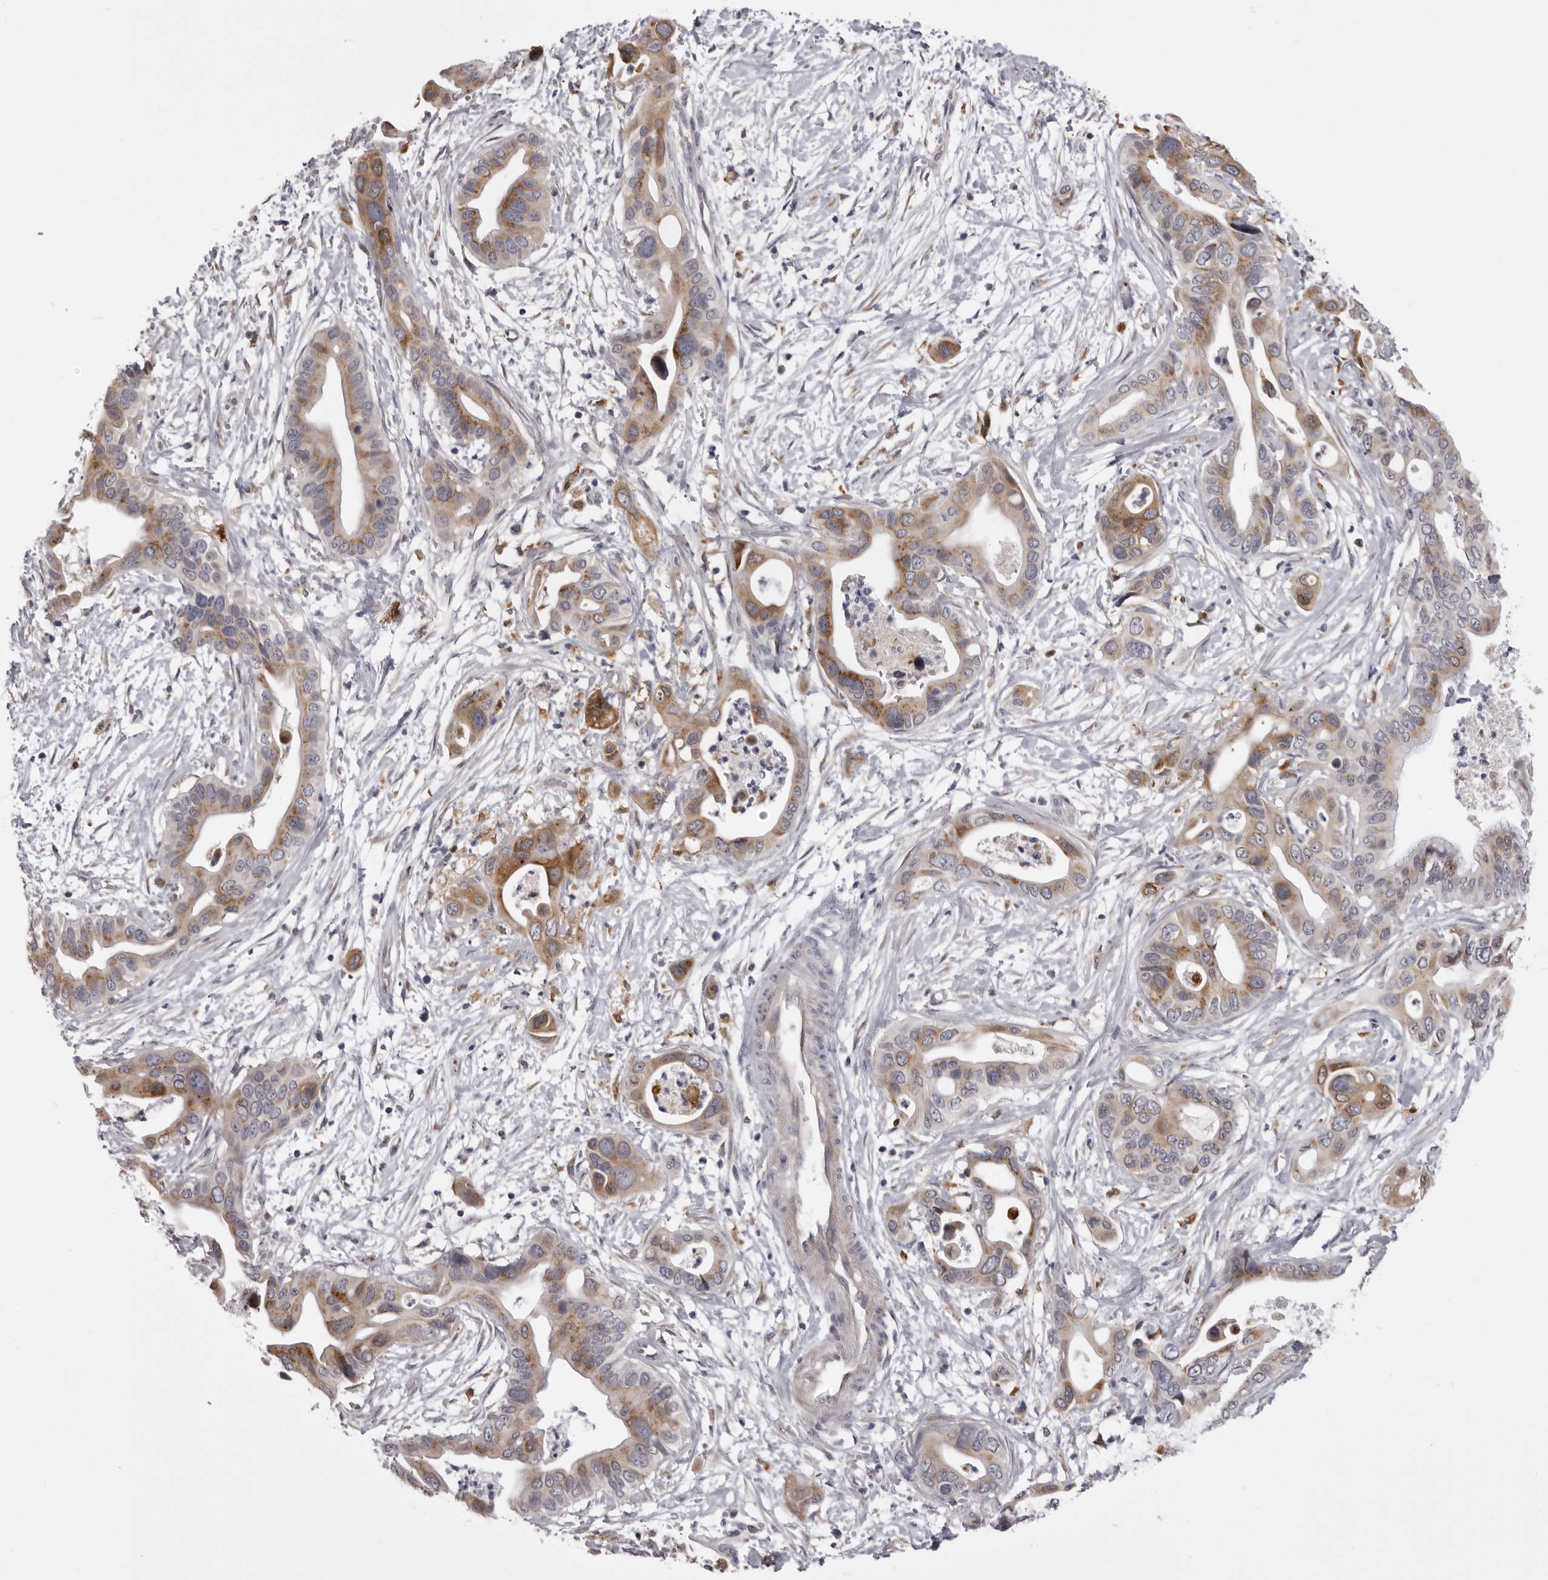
{"staining": {"intensity": "moderate", "quantity": ">75%", "location": "cytoplasmic/membranous"}, "tissue": "pancreatic cancer", "cell_type": "Tumor cells", "image_type": "cancer", "snomed": [{"axis": "morphology", "description": "Adenocarcinoma, NOS"}, {"axis": "topography", "description": "Pancreas"}], "caption": "Protein staining by IHC displays moderate cytoplasmic/membranous expression in approximately >75% of tumor cells in pancreatic adenocarcinoma.", "gene": "NCEH1", "patient": {"sex": "male", "age": 66}}